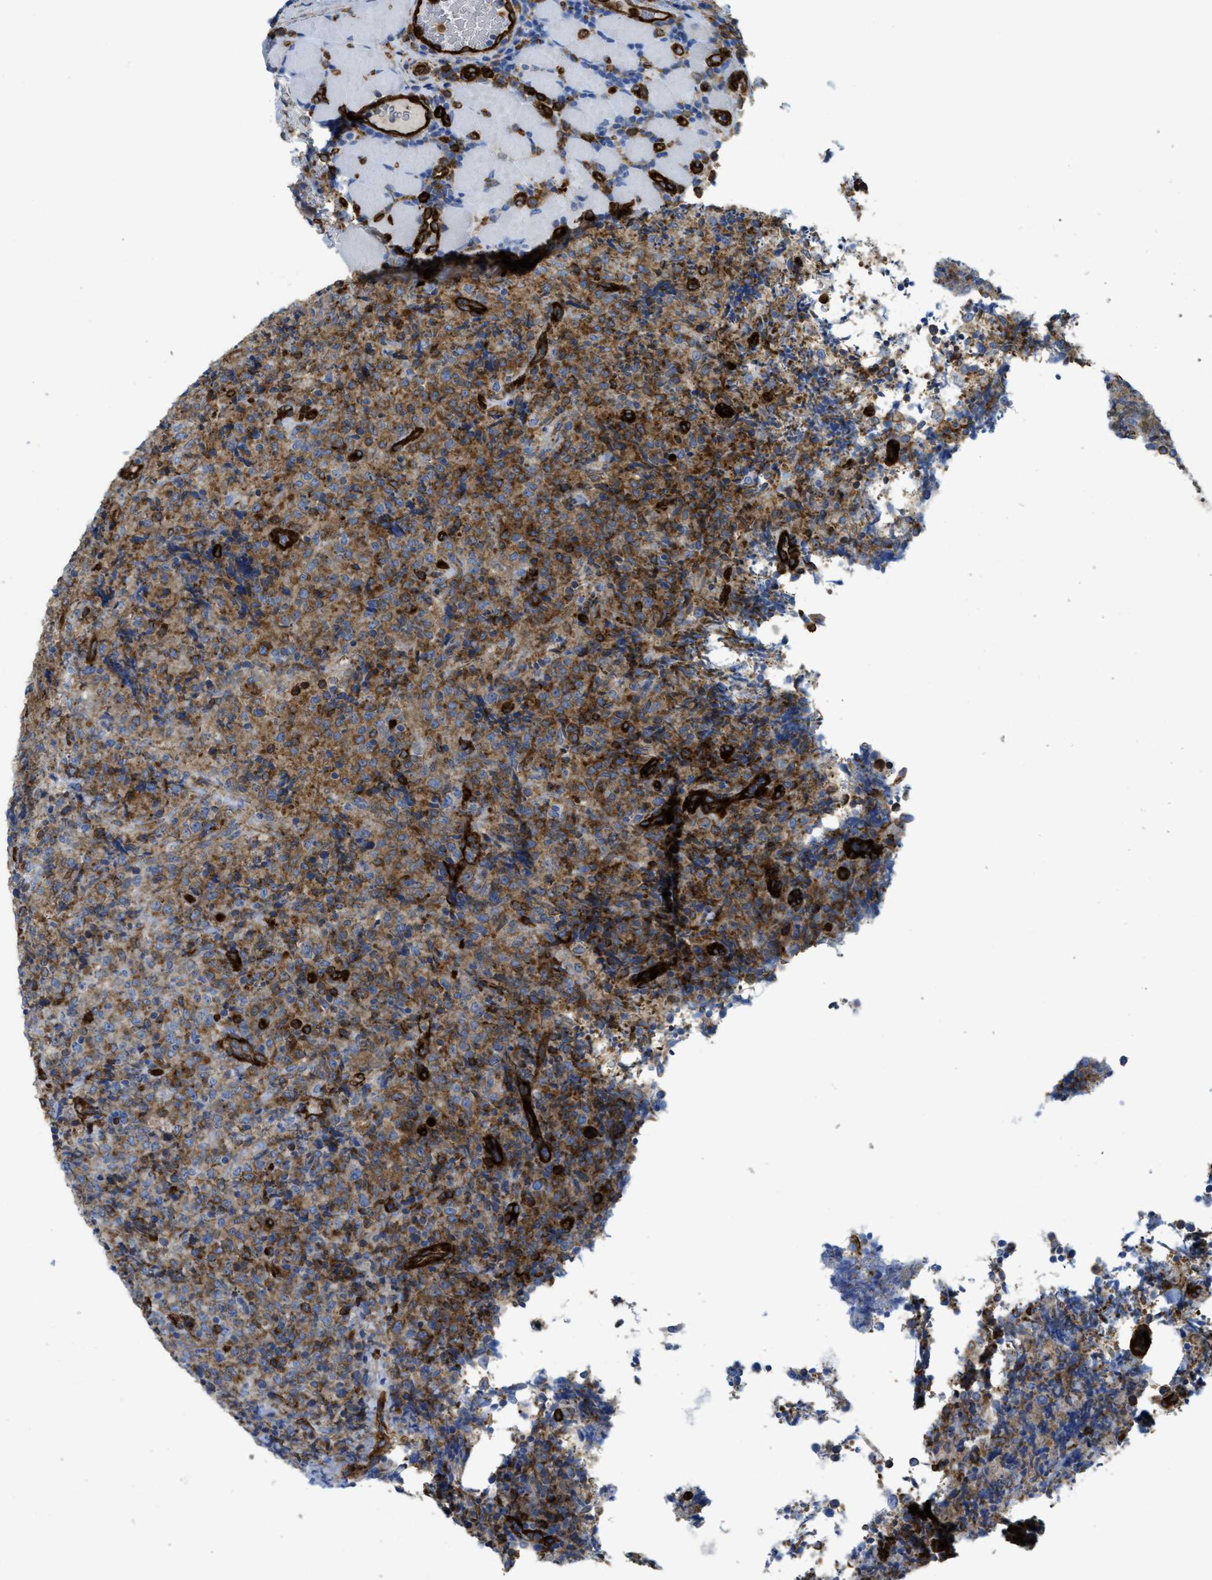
{"staining": {"intensity": "moderate", "quantity": ">75%", "location": "cytoplasmic/membranous"}, "tissue": "lymphoma", "cell_type": "Tumor cells", "image_type": "cancer", "snomed": [{"axis": "morphology", "description": "Malignant lymphoma, non-Hodgkin's type, High grade"}, {"axis": "topography", "description": "Tonsil"}], "caption": "Immunohistochemical staining of lymphoma reveals medium levels of moderate cytoplasmic/membranous protein staining in about >75% of tumor cells.", "gene": "HIP1", "patient": {"sex": "female", "age": 36}}